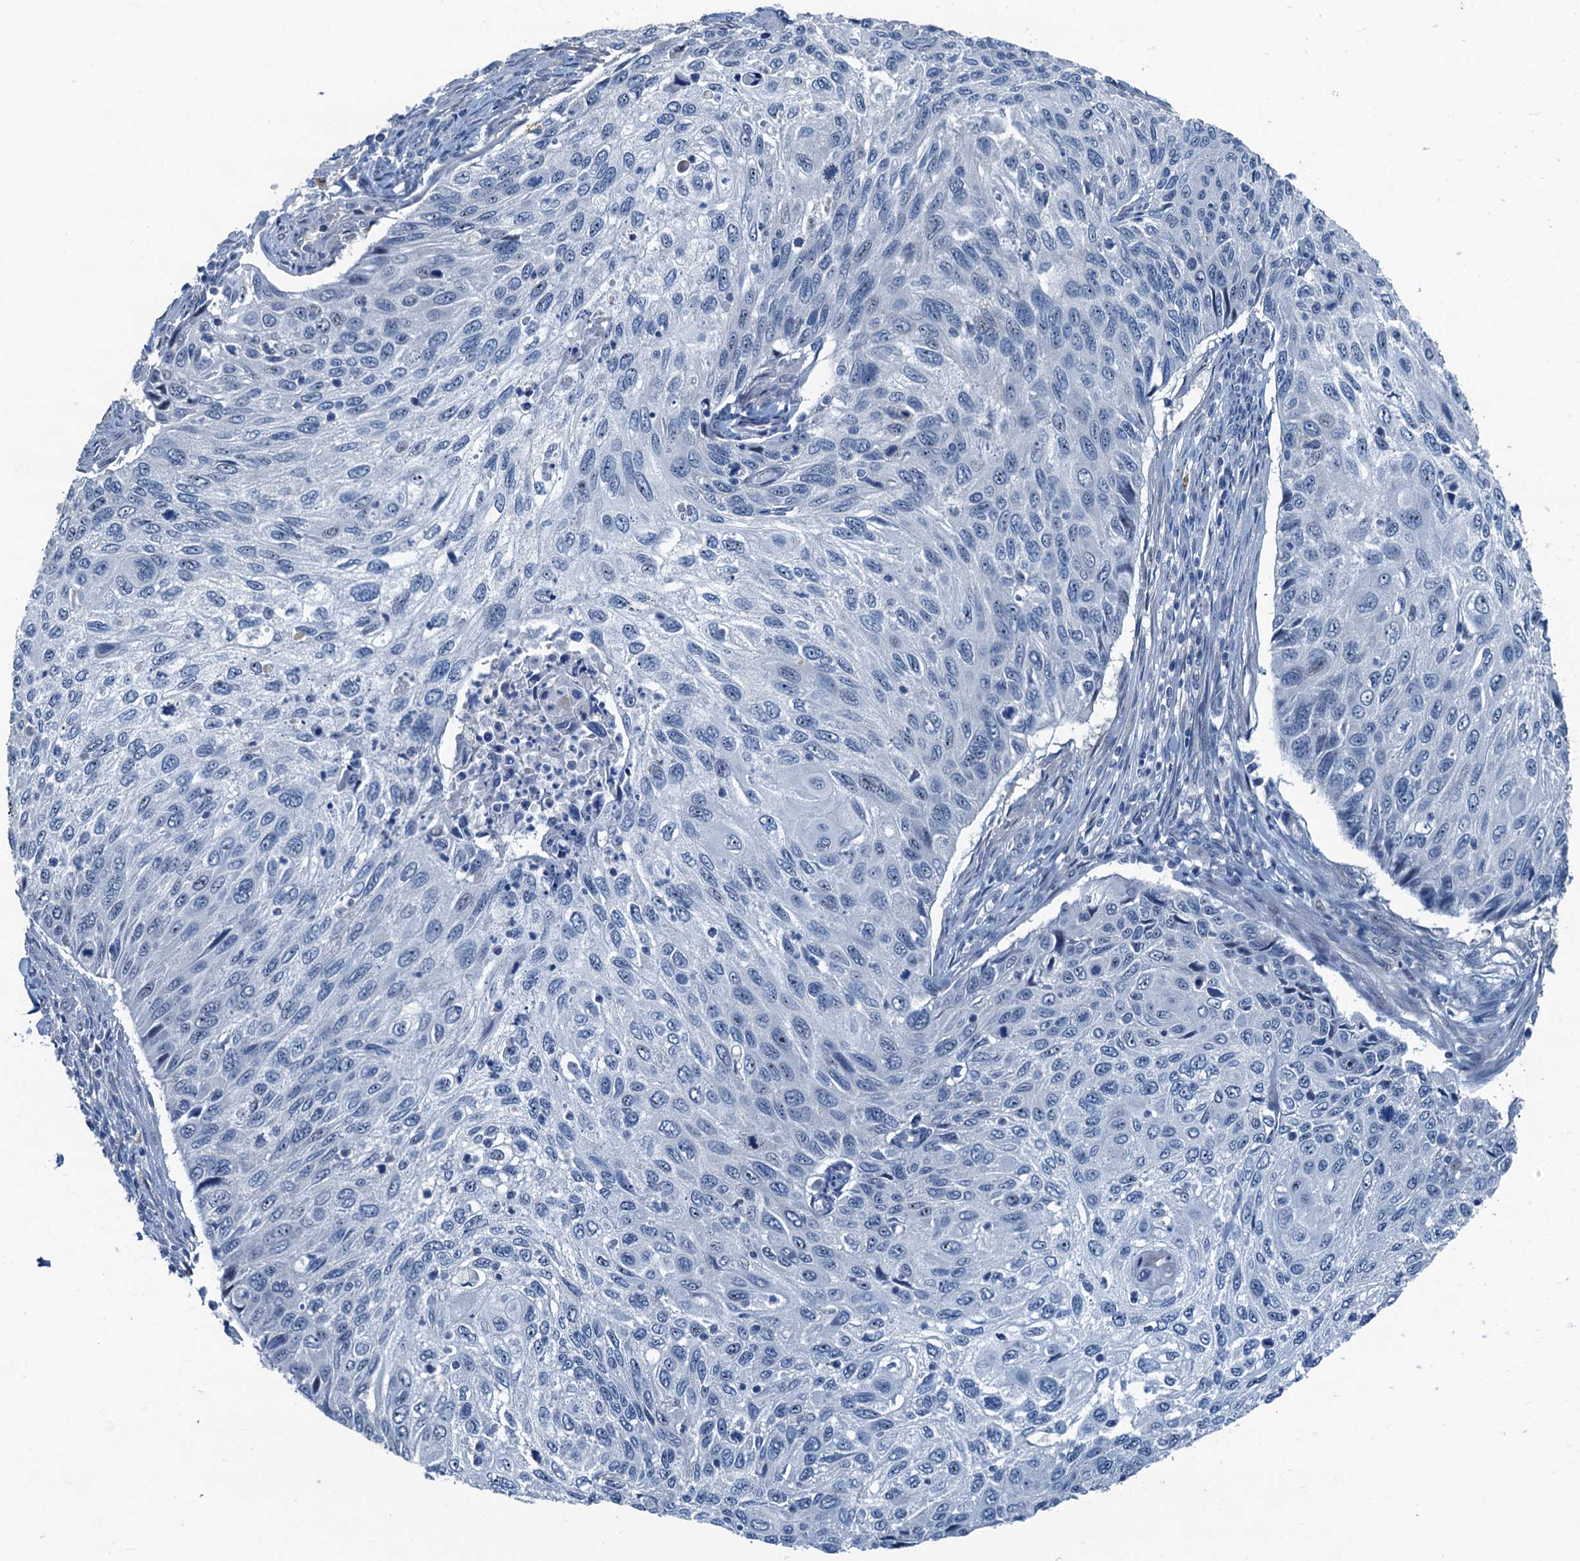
{"staining": {"intensity": "negative", "quantity": "none", "location": "none"}, "tissue": "cervical cancer", "cell_type": "Tumor cells", "image_type": "cancer", "snomed": [{"axis": "morphology", "description": "Squamous cell carcinoma, NOS"}, {"axis": "topography", "description": "Cervix"}], "caption": "An IHC image of cervical cancer (squamous cell carcinoma) is shown. There is no staining in tumor cells of cervical cancer (squamous cell carcinoma).", "gene": "CBLIF", "patient": {"sex": "female", "age": 70}}